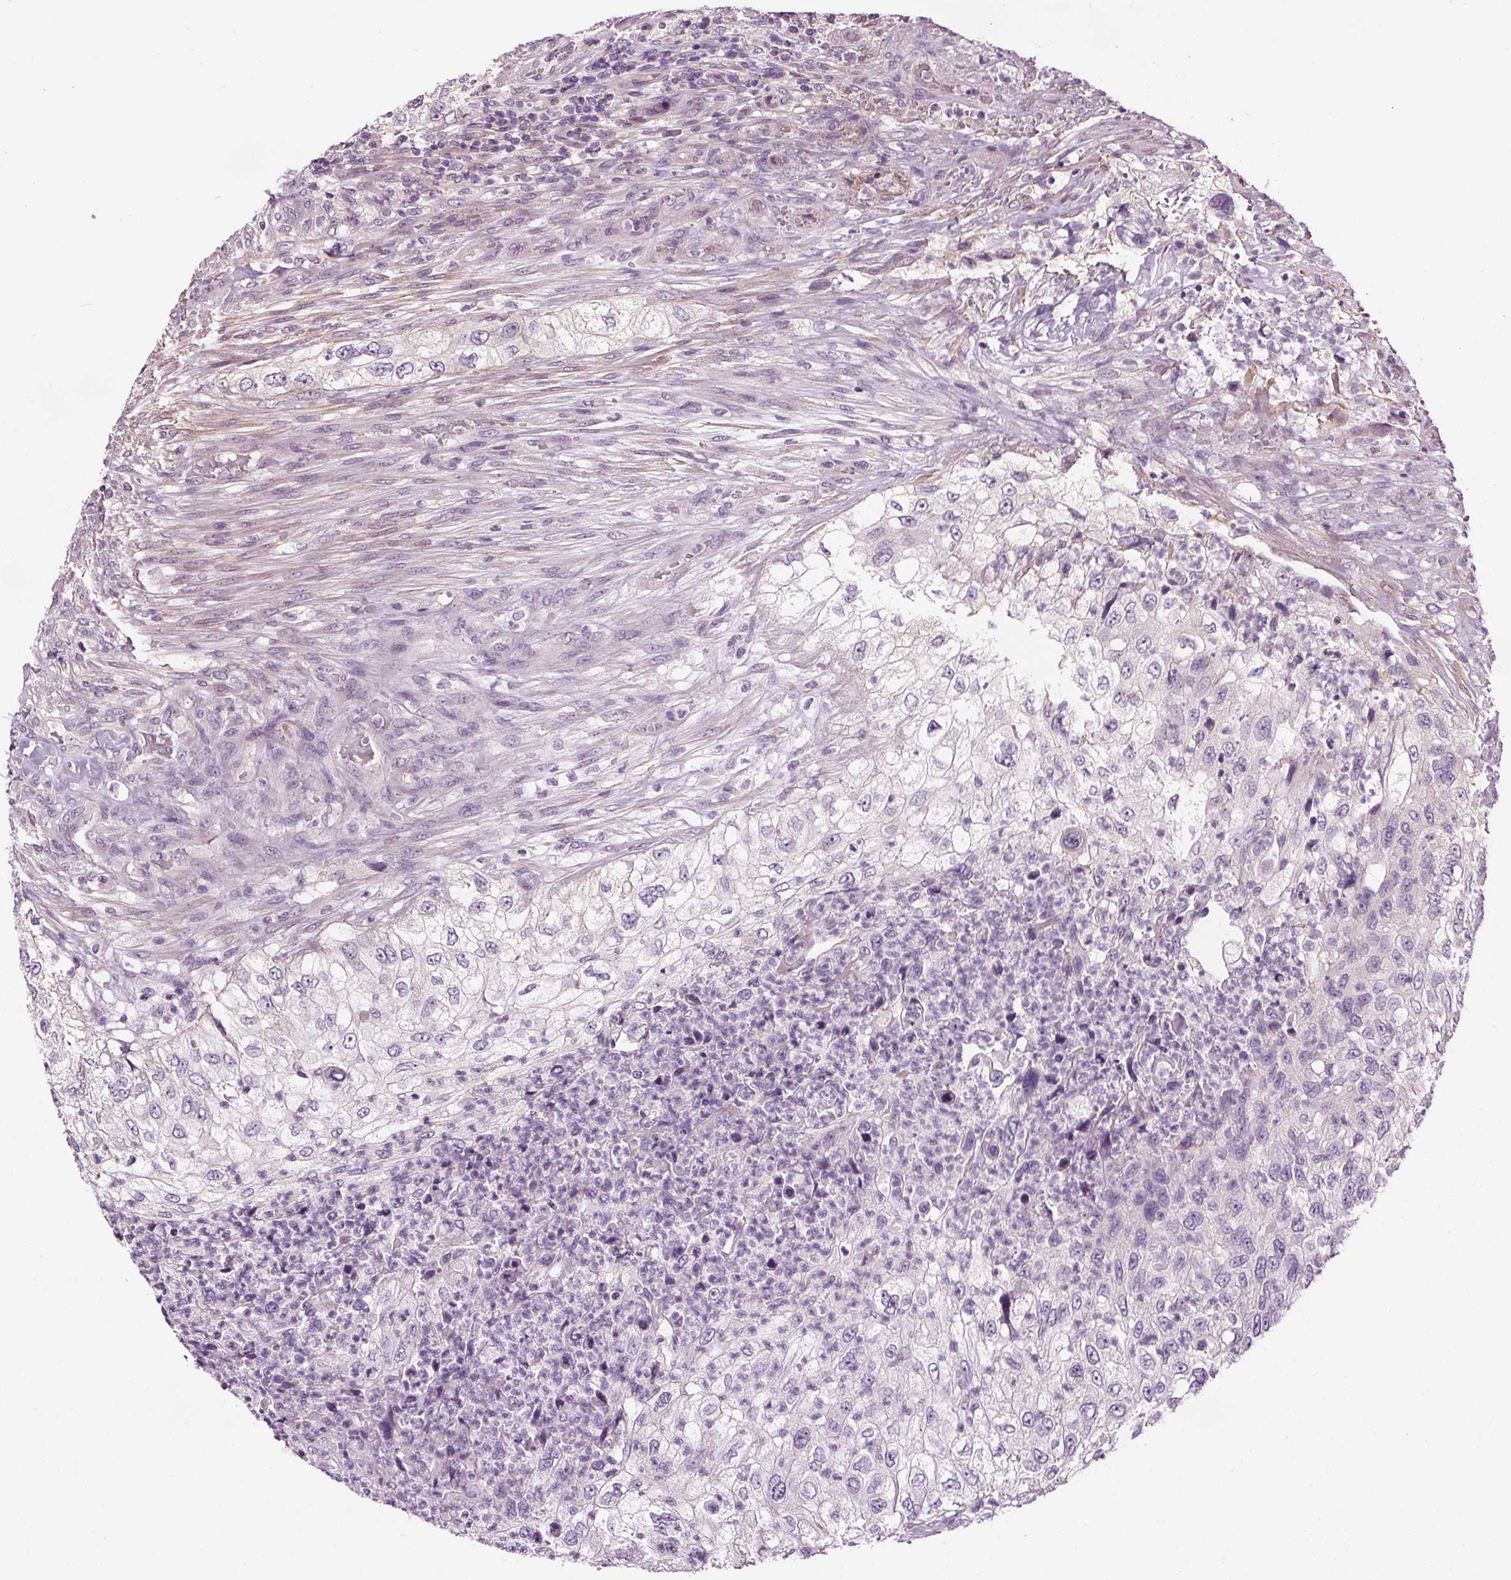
{"staining": {"intensity": "negative", "quantity": "none", "location": "none"}, "tissue": "urothelial cancer", "cell_type": "Tumor cells", "image_type": "cancer", "snomed": [{"axis": "morphology", "description": "Urothelial carcinoma, High grade"}, {"axis": "topography", "description": "Urinary bladder"}], "caption": "Tumor cells are negative for protein expression in human urothelial cancer.", "gene": "RASA1", "patient": {"sex": "female", "age": 60}}